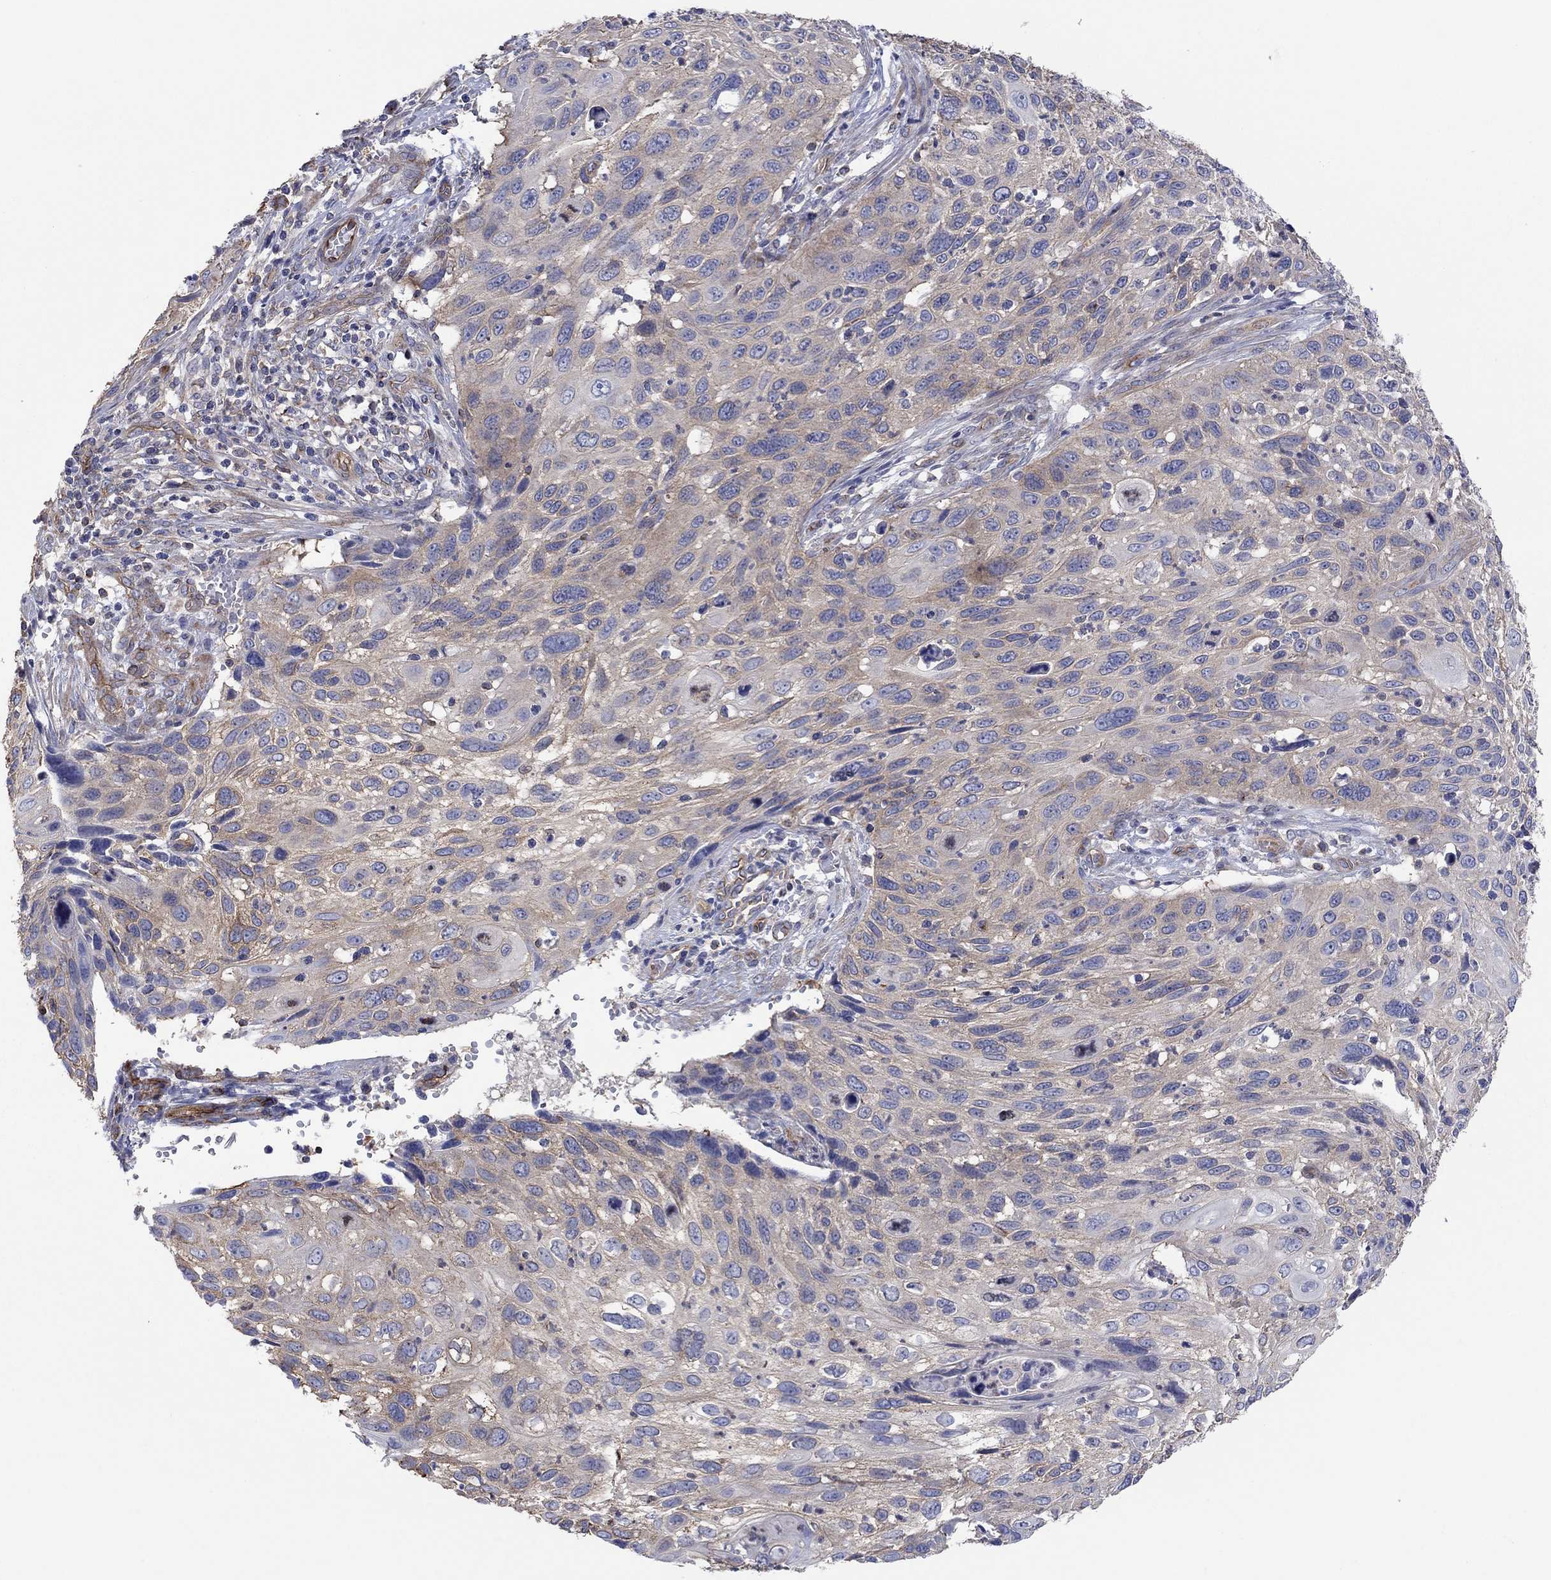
{"staining": {"intensity": "weak", "quantity": "25%-75%", "location": "cytoplasmic/membranous"}, "tissue": "cervical cancer", "cell_type": "Tumor cells", "image_type": "cancer", "snomed": [{"axis": "morphology", "description": "Squamous cell carcinoma, NOS"}, {"axis": "topography", "description": "Cervix"}], "caption": "Cervical cancer was stained to show a protein in brown. There is low levels of weak cytoplasmic/membranous positivity in approximately 25%-75% of tumor cells.", "gene": "TPRN", "patient": {"sex": "female", "age": 70}}